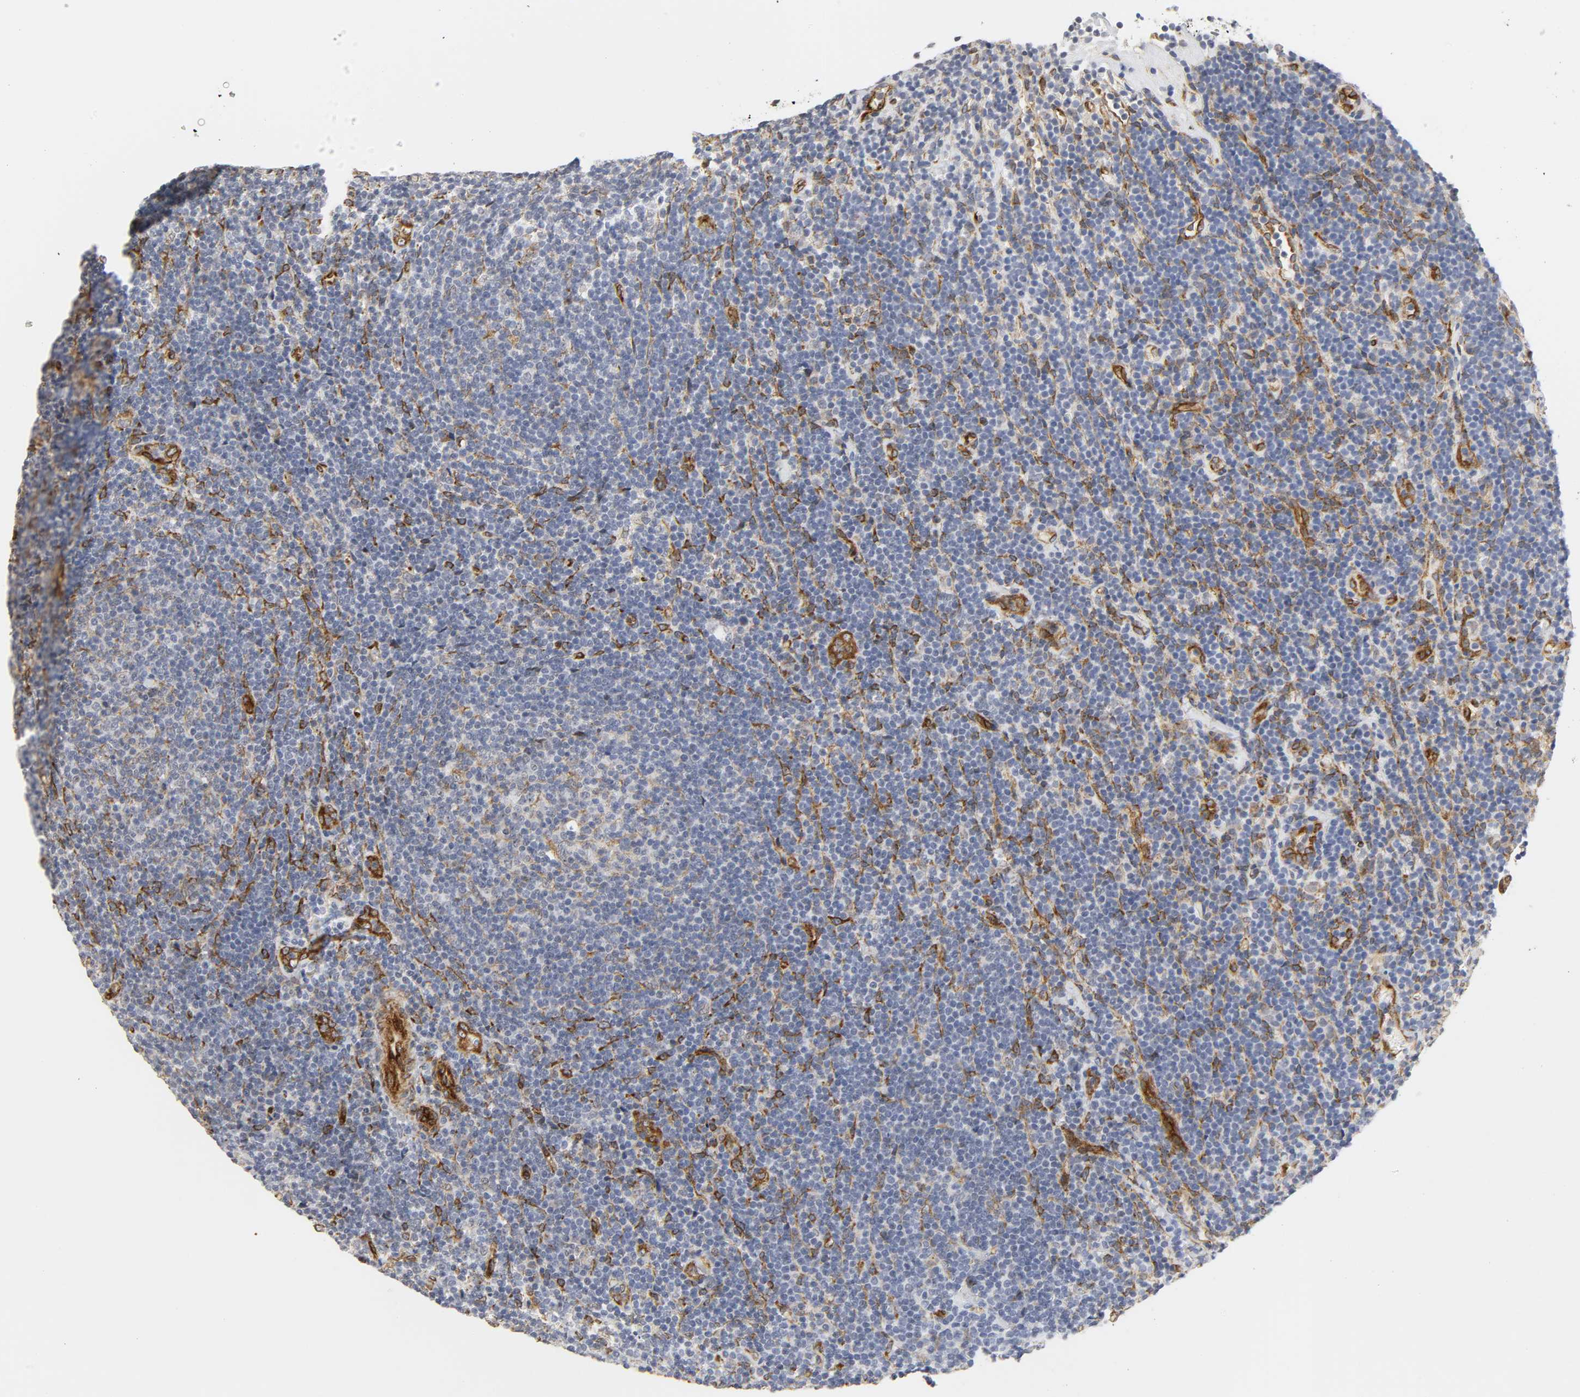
{"staining": {"intensity": "strong", "quantity": "<25%", "location": "cytoplasmic/membranous"}, "tissue": "lymphoma", "cell_type": "Tumor cells", "image_type": "cancer", "snomed": [{"axis": "morphology", "description": "Malignant lymphoma, non-Hodgkin's type, Low grade"}, {"axis": "topography", "description": "Lymph node"}], "caption": "Protein staining of malignant lymphoma, non-Hodgkin's type (low-grade) tissue demonstrates strong cytoplasmic/membranous expression in about <25% of tumor cells.", "gene": "DOCK1", "patient": {"sex": "male", "age": 70}}